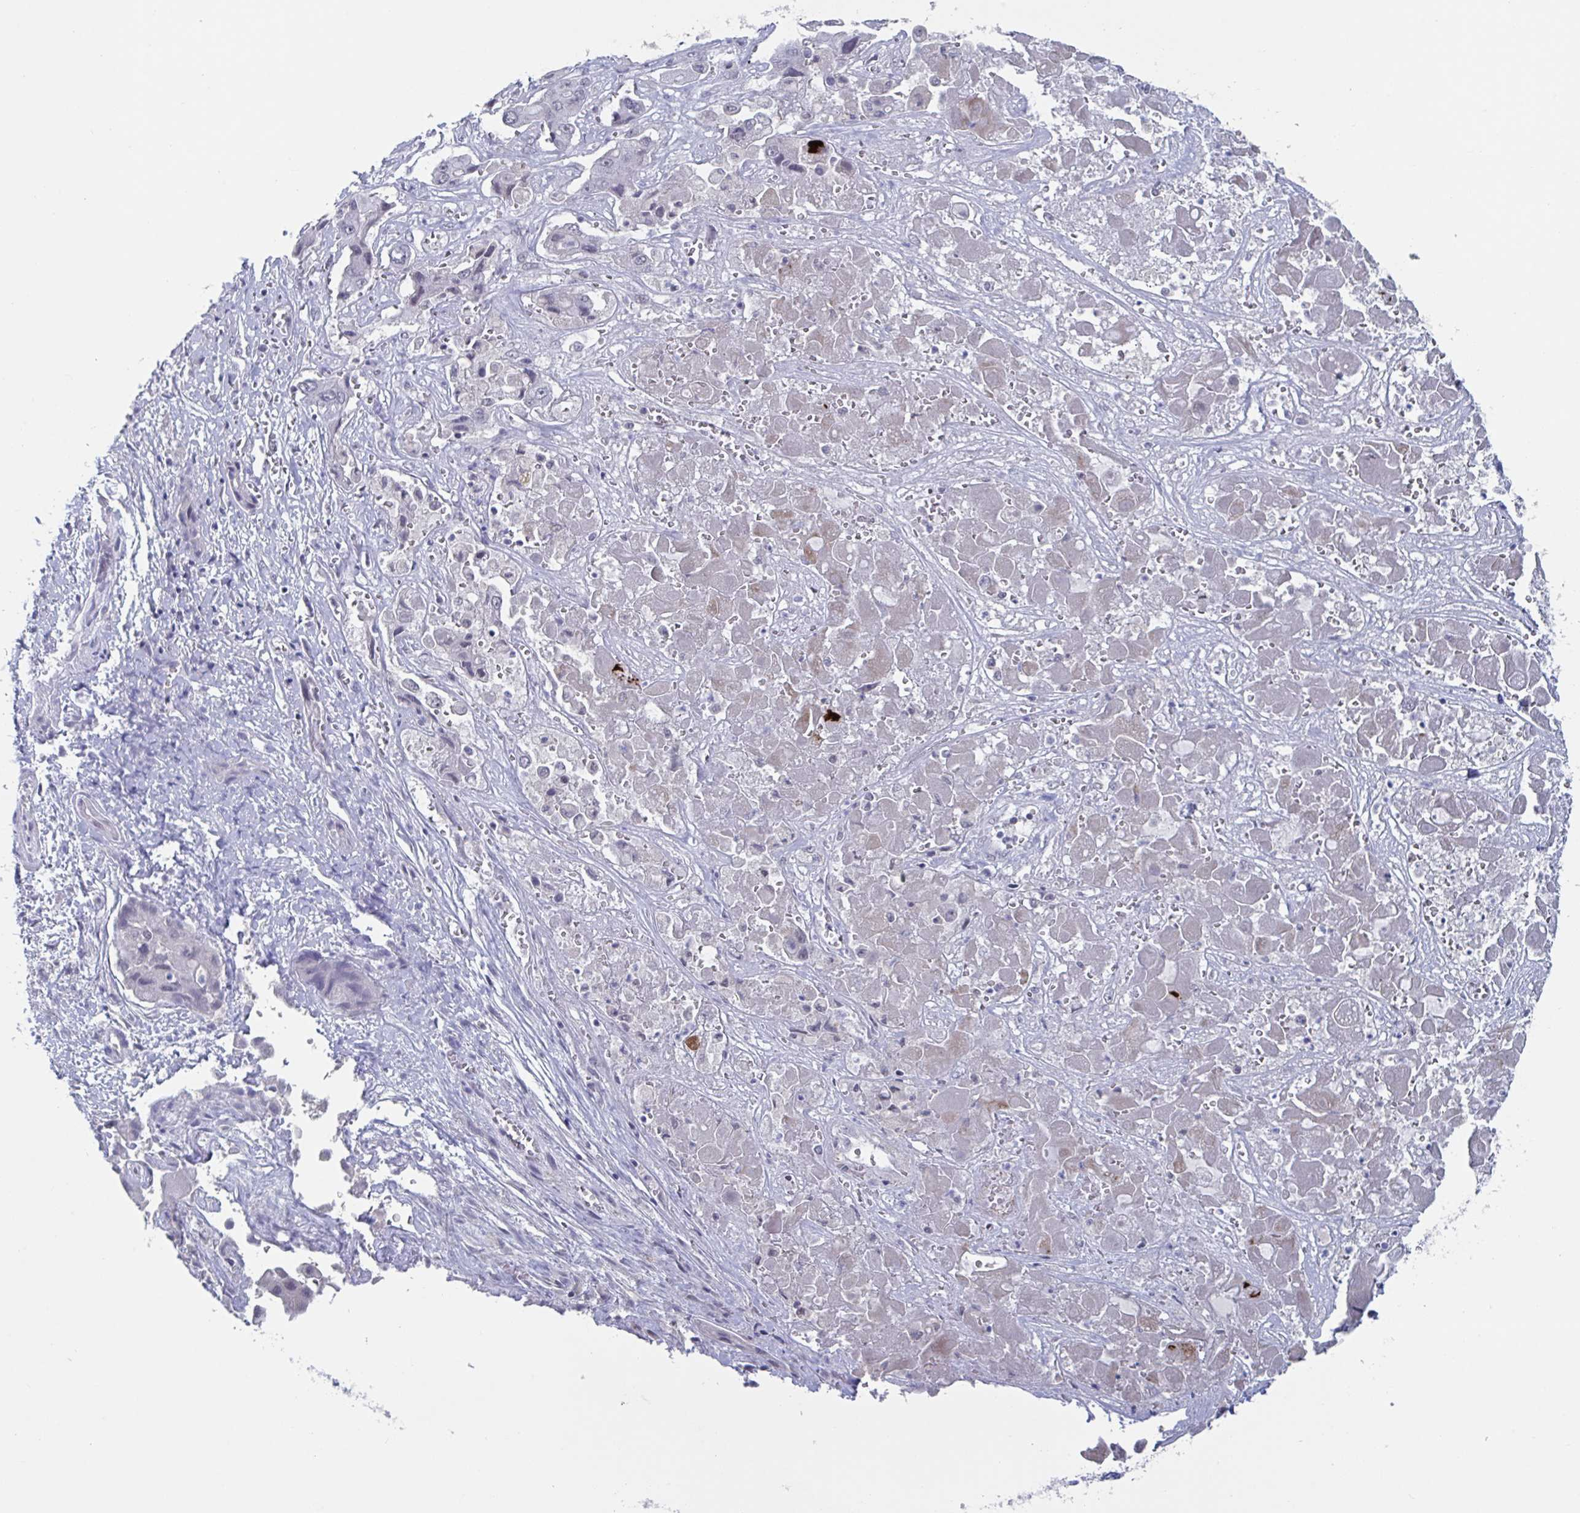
{"staining": {"intensity": "negative", "quantity": "none", "location": "none"}, "tissue": "liver cancer", "cell_type": "Tumor cells", "image_type": "cancer", "snomed": [{"axis": "morphology", "description": "Cholangiocarcinoma"}, {"axis": "topography", "description": "Liver"}], "caption": "High magnification brightfield microscopy of liver cholangiocarcinoma stained with DAB (3,3'-diaminobenzidine) (brown) and counterstained with hematoxylin (blue): tumor cells show no significant positivity.", "gene": "KDM4D", "patient": {"sex": "male", "age": 67}}